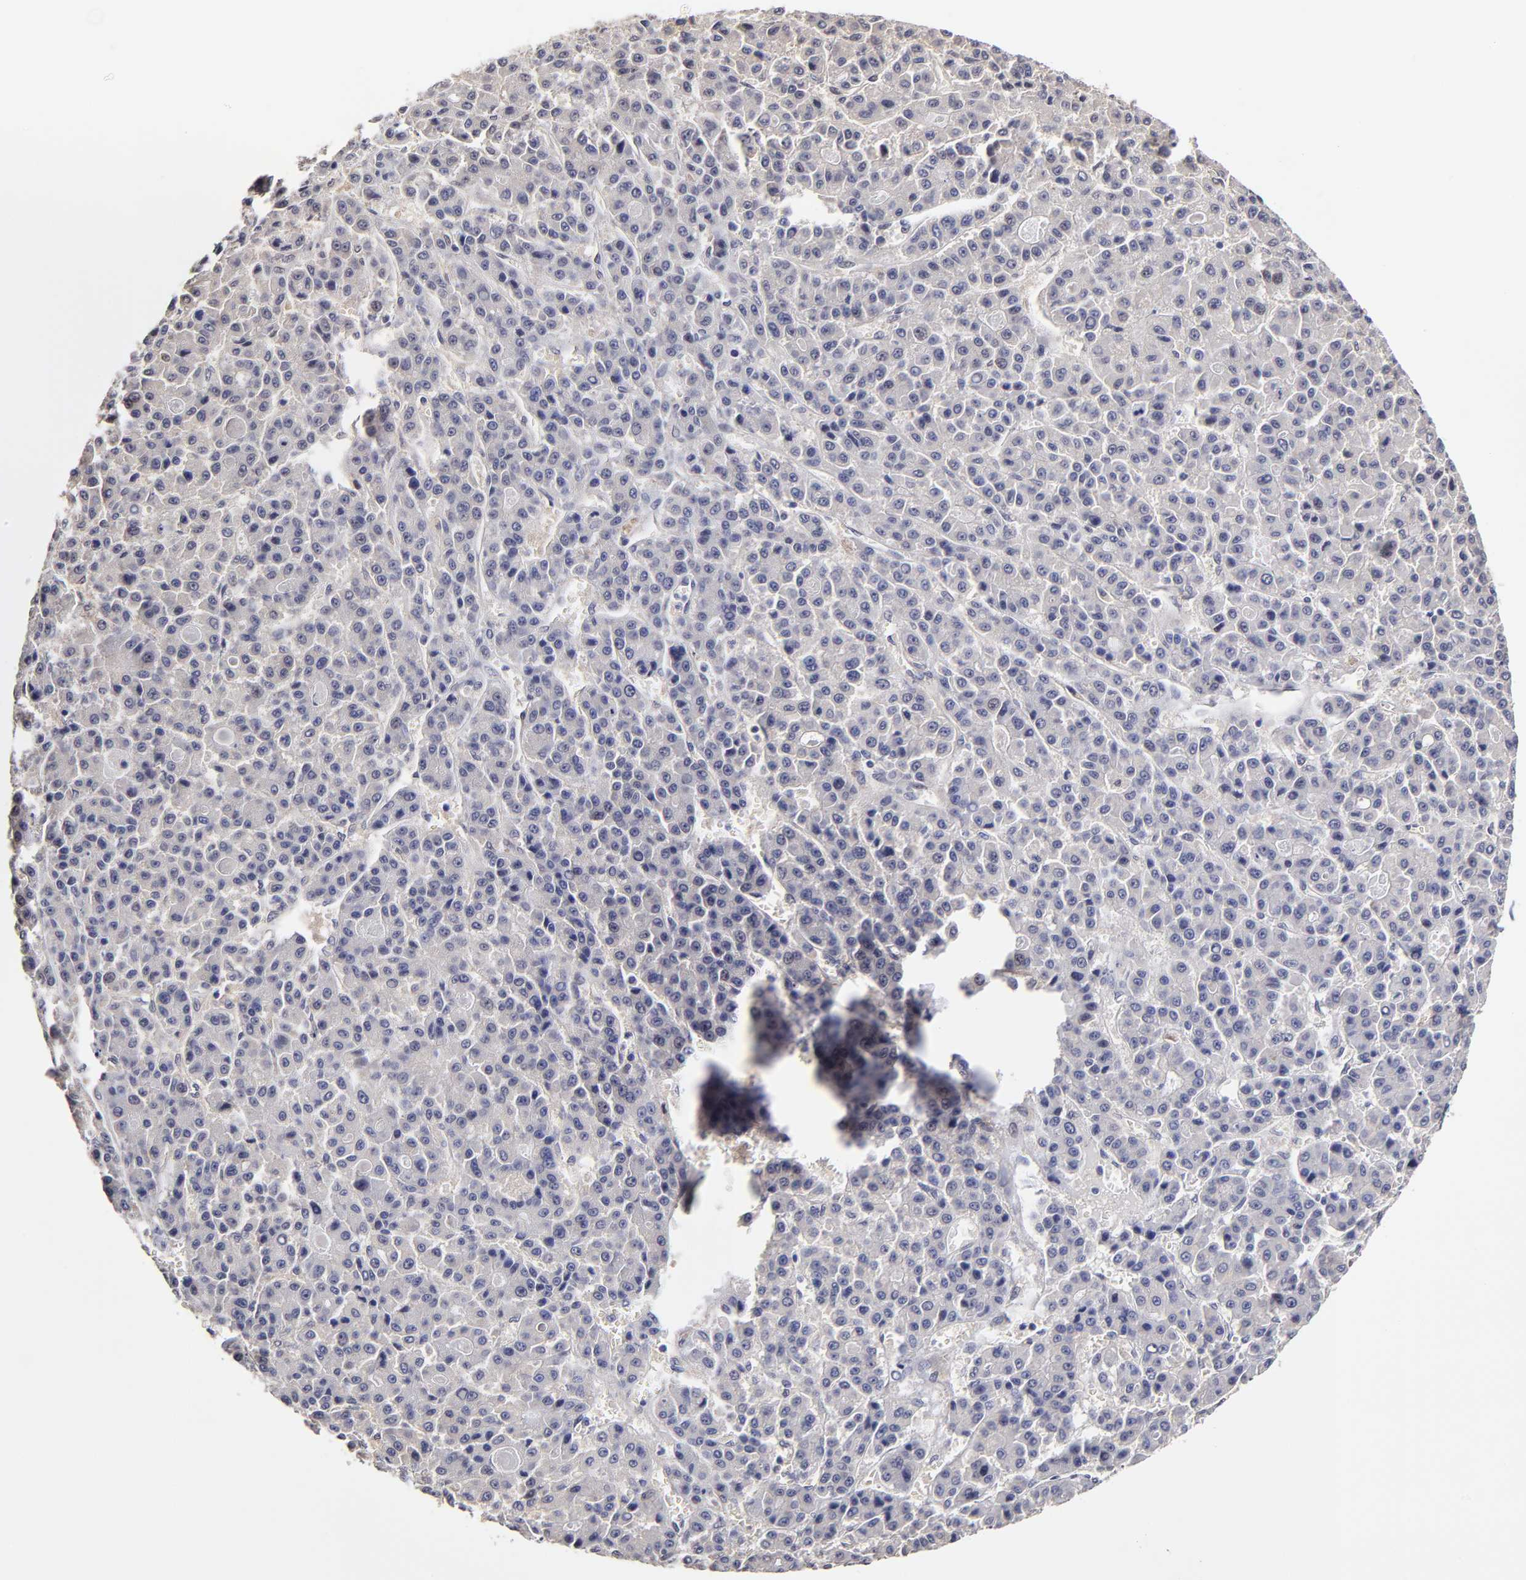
{"staining": {"intensity": "negative", "quantity": "none", "location": "none"}, "tissue": "liver cancer", "cell_type": "Tumor cells", "image_type": "cancer", "snomed": [{"axis": "morphology", "description": "Carcinoma, Hepatocellular, NOS"}, {"axis": "topography", "description": "Liver"}], "caption": "This image is of hepatocellular carcinoma (liver) stained with immunohistochemistry to label a protein in brown with the nuclei are counter-stained blue. There is no positivity in tumor cells.", "gene": "ZNF10", "patient": {"sex": "male", "age": 70}}